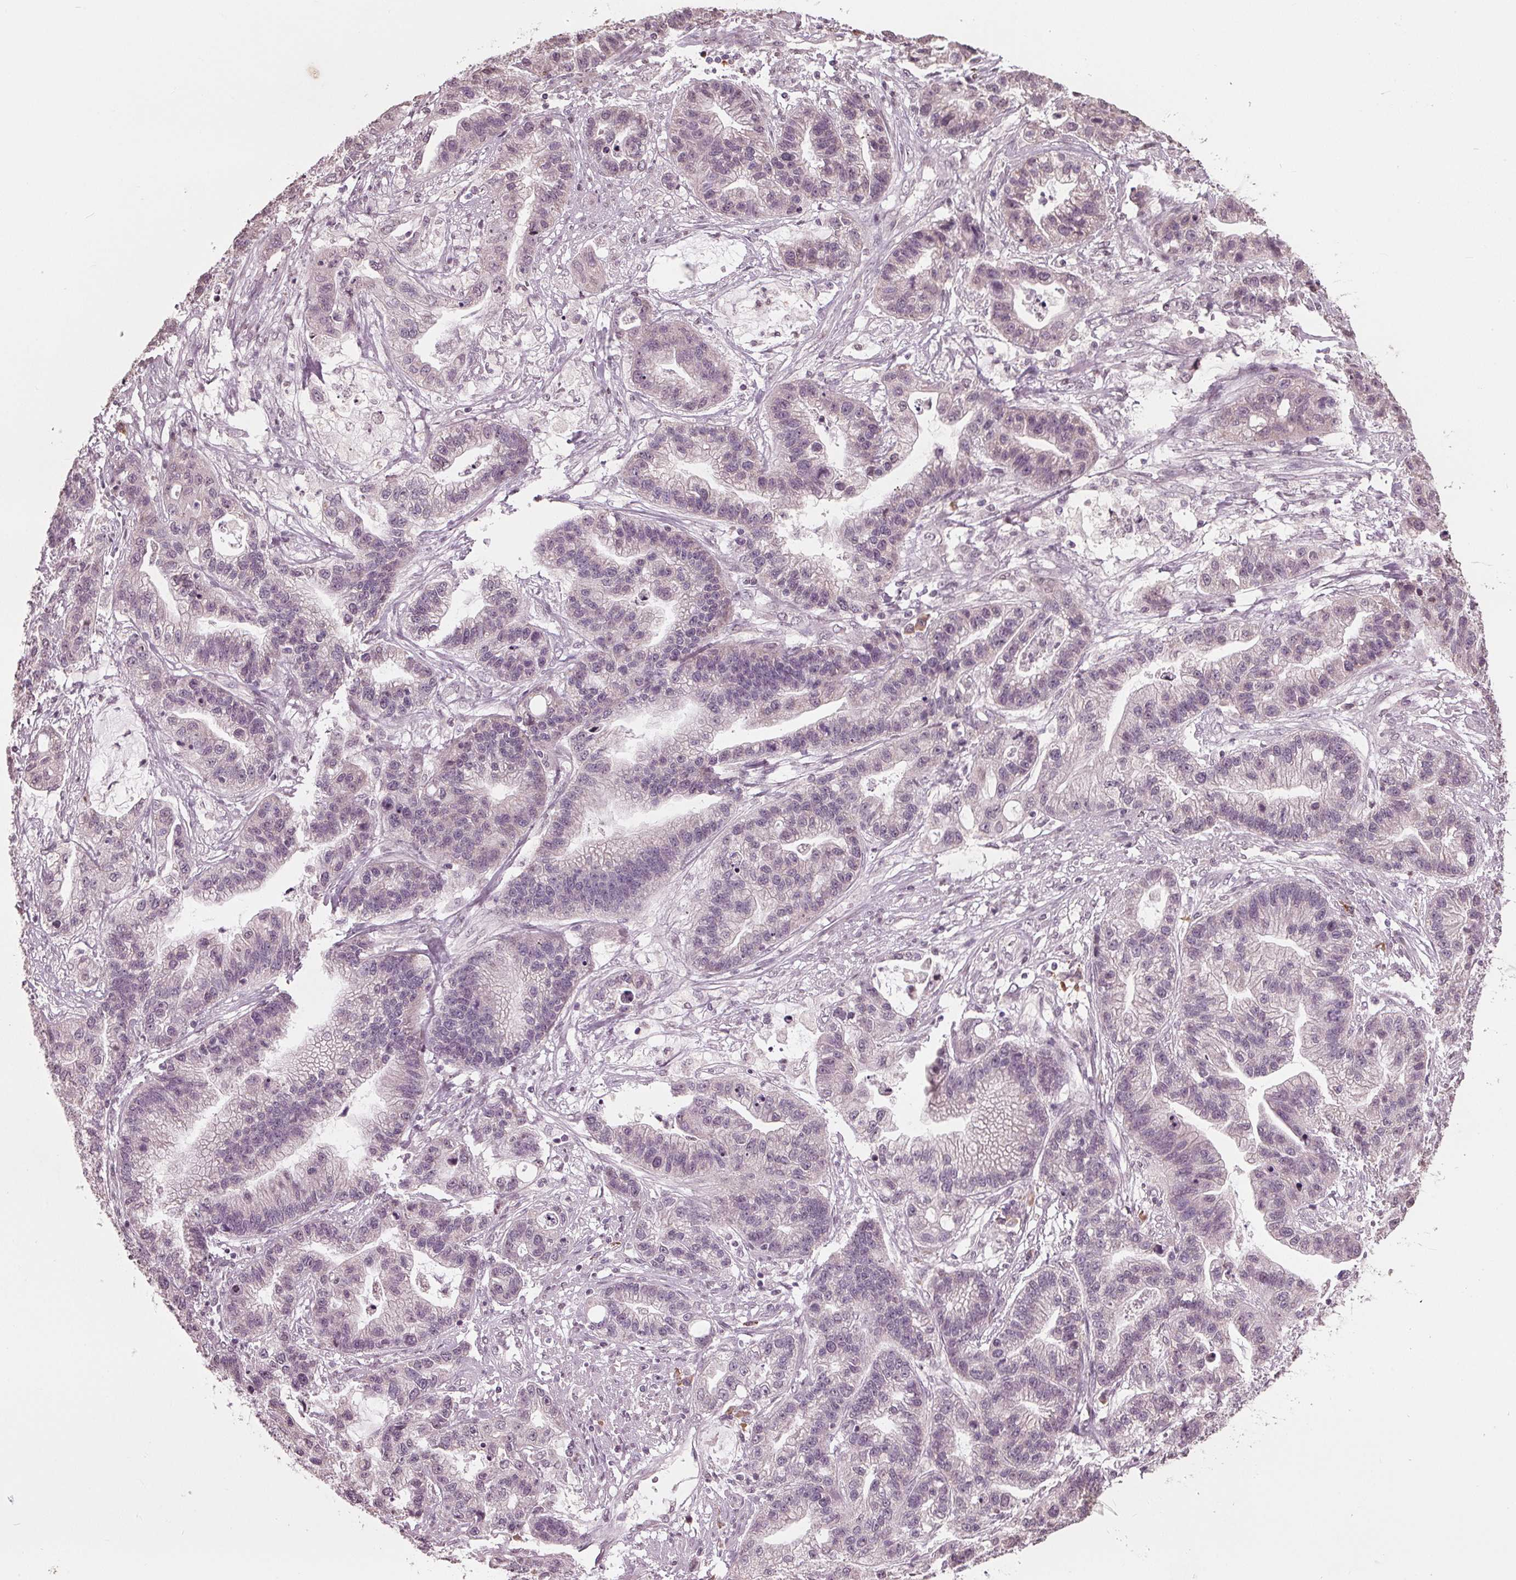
{"staining": {"intensity": "negative", "quantity": "none", "location": "none"}, "tissue": "stomach cancer", "cell_type": "Tumor cells", "image_type": "cancer", "snomed": [{"axis": "morphology", "description": "Adenocarcinoma, NOS"}, {"axis": "topography", "description": "Stomach"}], "caption": "Immunohistochemistry (IHC) micrograph of neoplastic tissue: human stomach cancer (adenocarcinoma) stained with DAB (3,3'-diaminobenzidine) reveals no significant protein staining in tumor cells.", "gene": "CXCL16", "patient": {"sex": "male", "age": 83}}